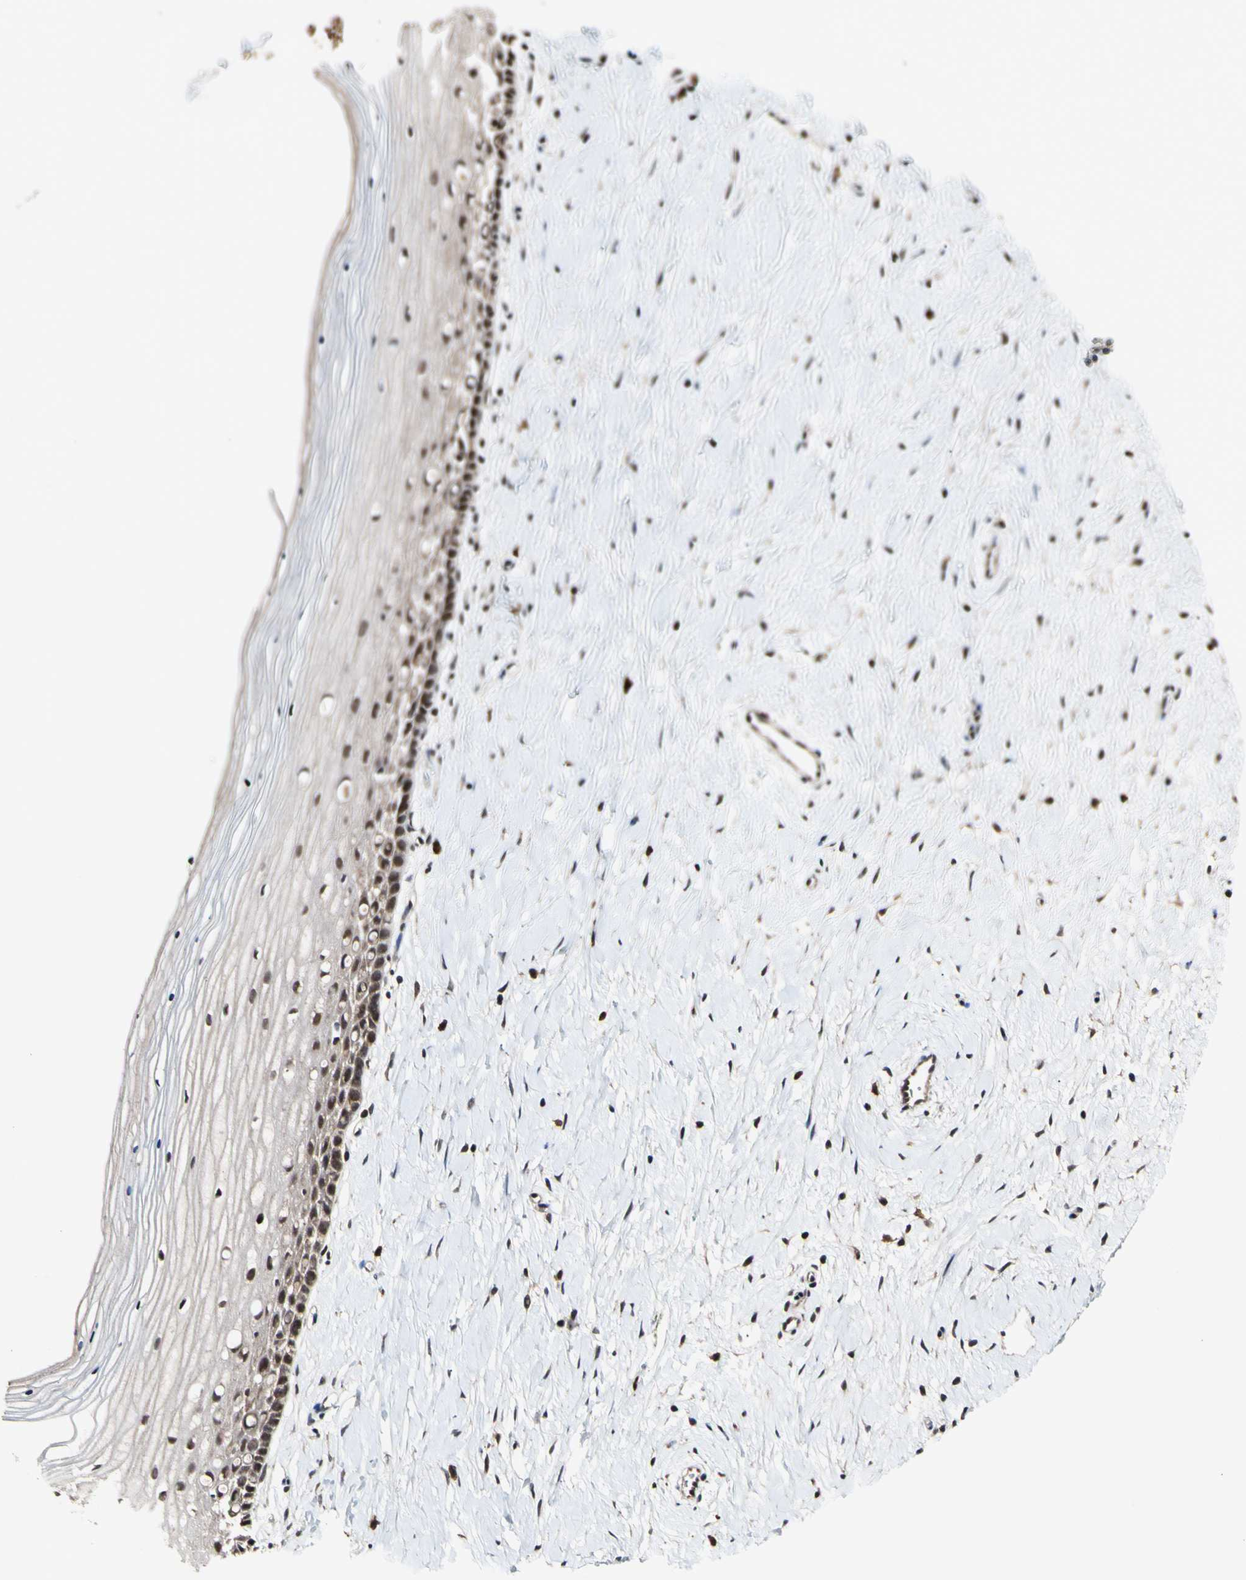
{"staining": {"intensity": "moderate", "quantity": ">75%", "location": "cytoplasmic/membranous,nuclear"}, "tissue": "cervix", "cell_type": "Glandular cells", "image_type": "normal", "snomed": [{"axis": "morphology", "description": "Normal tissue, NOS"}, {"axis": "topography", "description": "Cervix"}], "caption": "IHC (DAB) staining of unremarkable human cervix shows moderate cytoplasmic/membranous,nuclear protein positivity in about >75% of glandular cells. Using DAB (3,3'-diaminobenzidine) (brown) and hematoxylin (blue) stains, captured at high magnification using brightfield microscopy.", "gene": "PSMD10", "patient": {"sex": "female", "age": 39}}